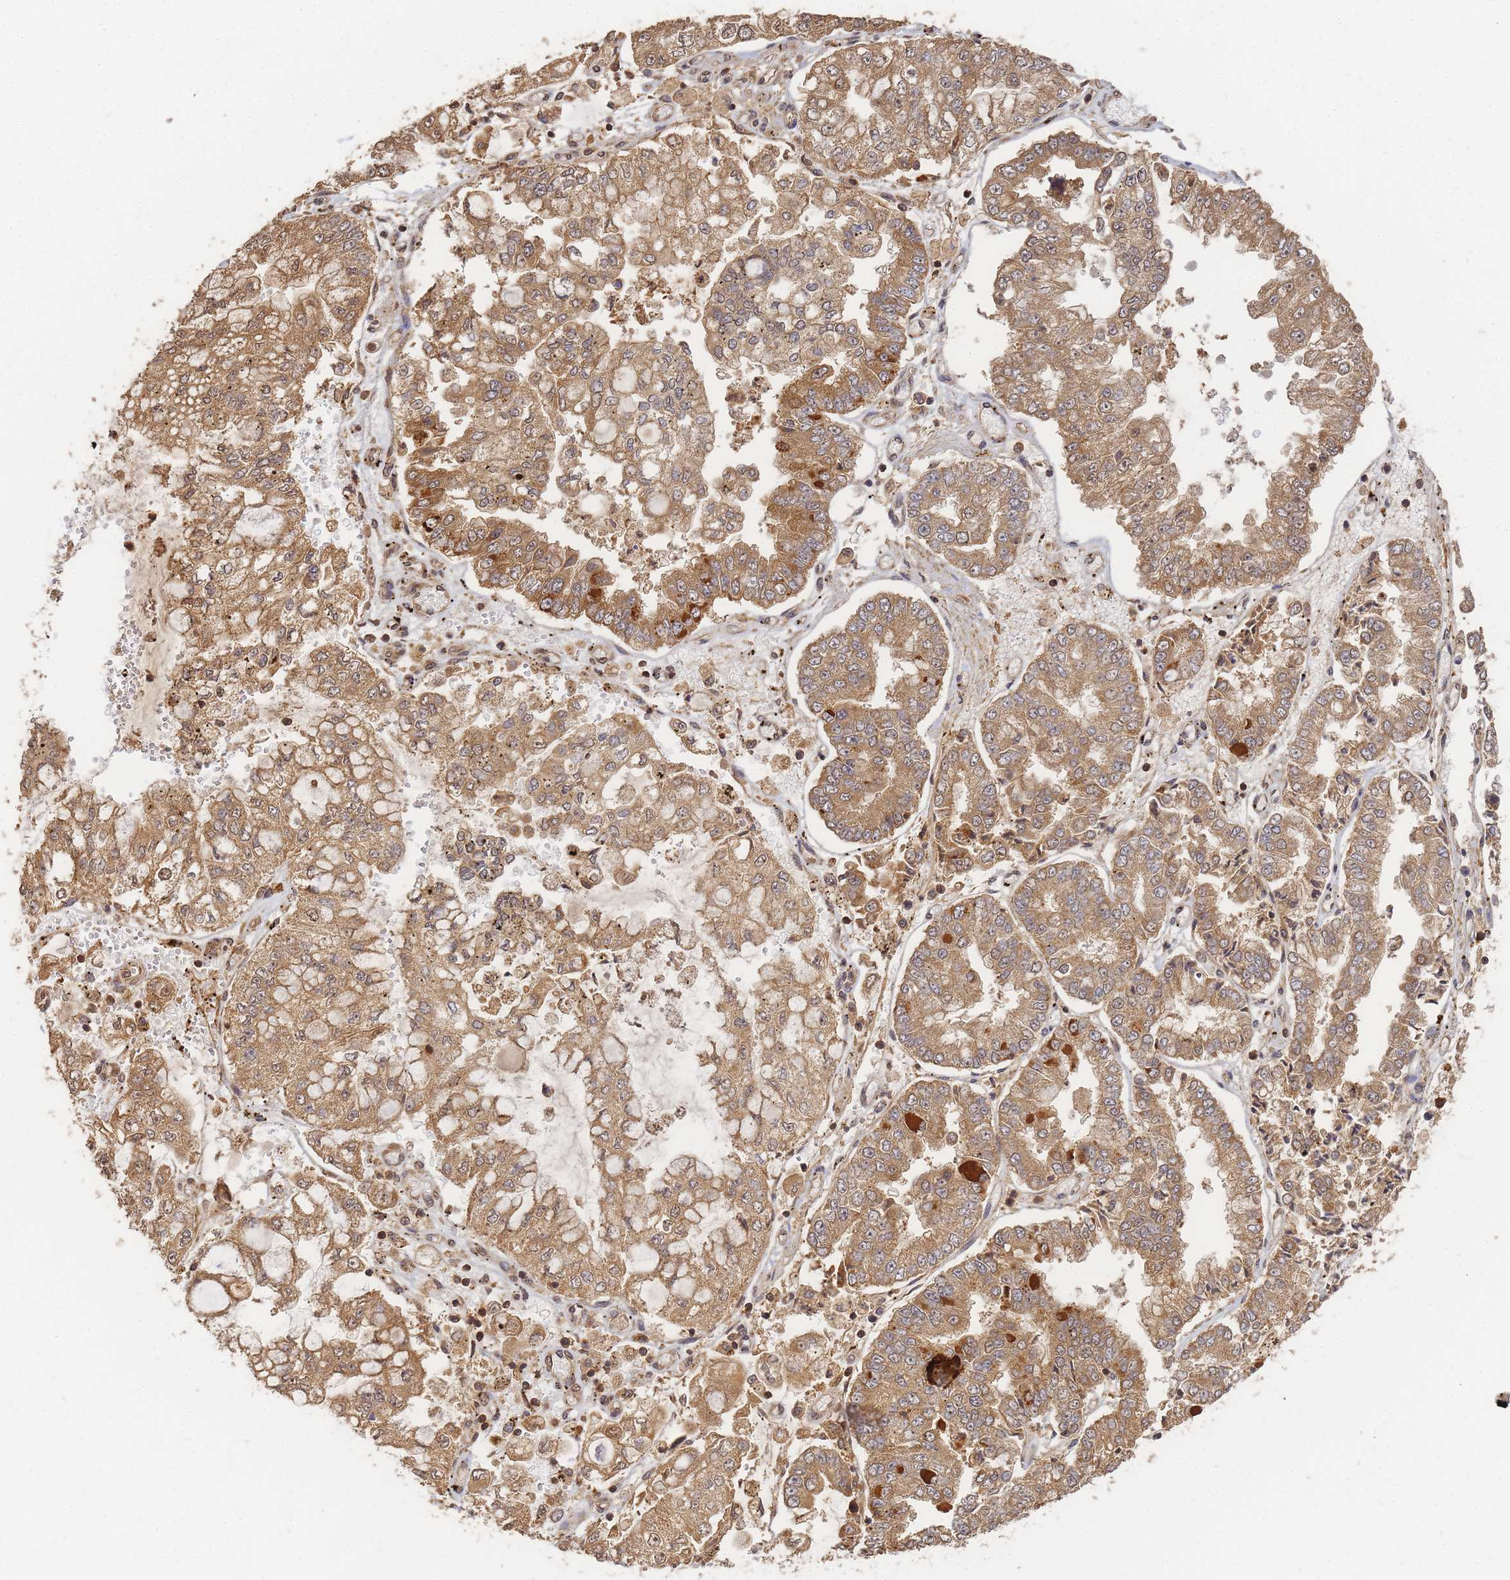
{"staining": {"intensity": "moderate", "quantity": ">75%", "location": "cytoplasmic/membranous"}, "tissue": "stomach cancer", "cell_type": "Tumor cells", "image_type": "cancer", "snomed": [{"axis": "morphology", "description": "Adenocarcinoma, NOS"}, {"axis": "topography", "description": "Stomach"}], "caption": "A brown stain highlights moderate cytoplasmic/membranous staining of a protein in stomach adenocarcinoma tumor cells.", "gene": "ALKBH1", "patient": {"sex": "male", "age": 76}}